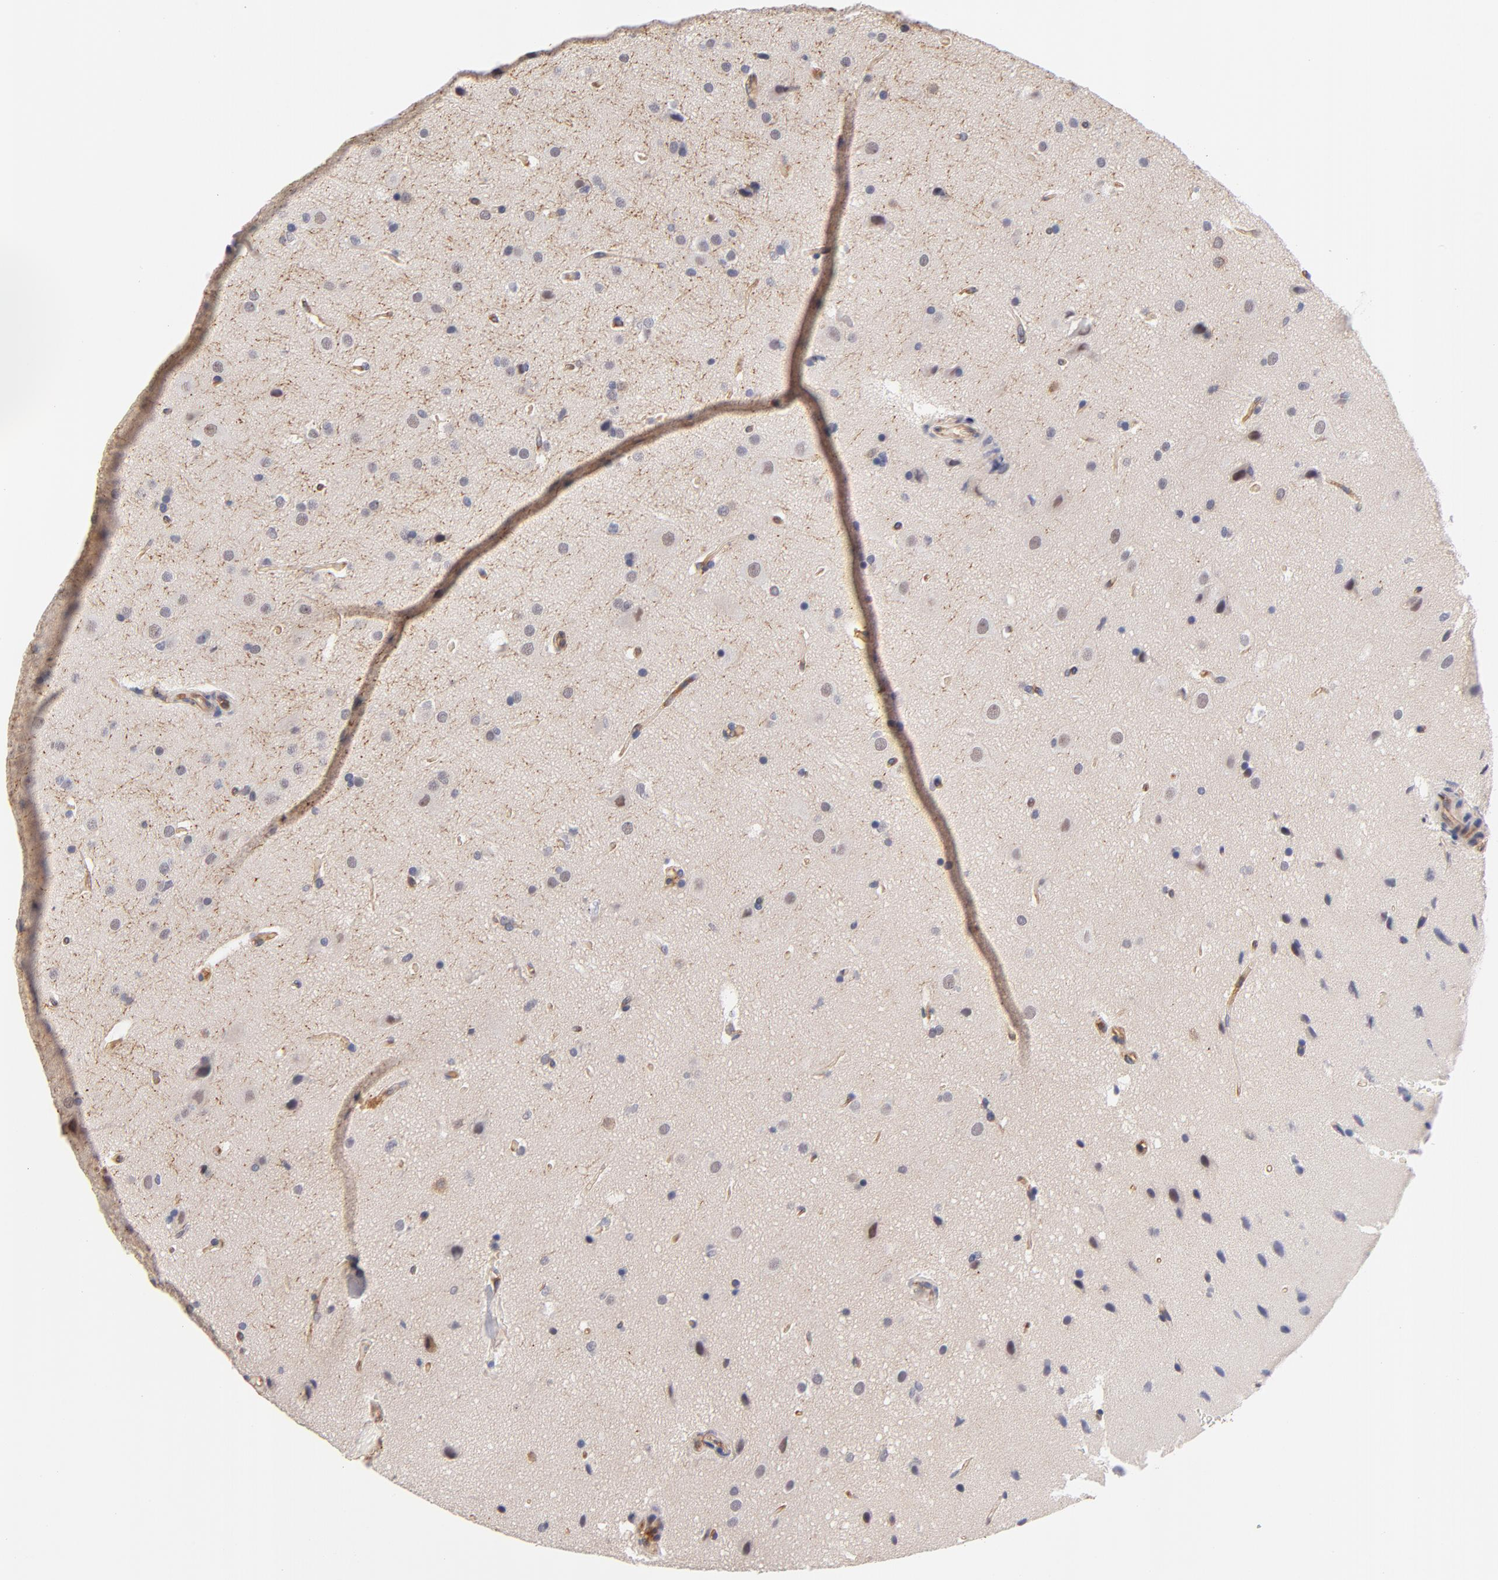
{"staining": {"intensity": "weak", "quantity": "<25%", "location": "cytoplasmic/membranous"}, "tissue": "glioma", "cell_type": "Tumor cells", "image_type": "cancer", "snomed": [{"axis": "morphology", "description": "Glioma, malignant, Low grade"}, {"axis": "topography", "description": "Cerebral cortex"}], "caption": "DAB immunohistochemical staining of human glioma demonstrates no significant staining in tumor cells.", "gene": "FCMR", "patient": {"sex": "female", "age": 47}}